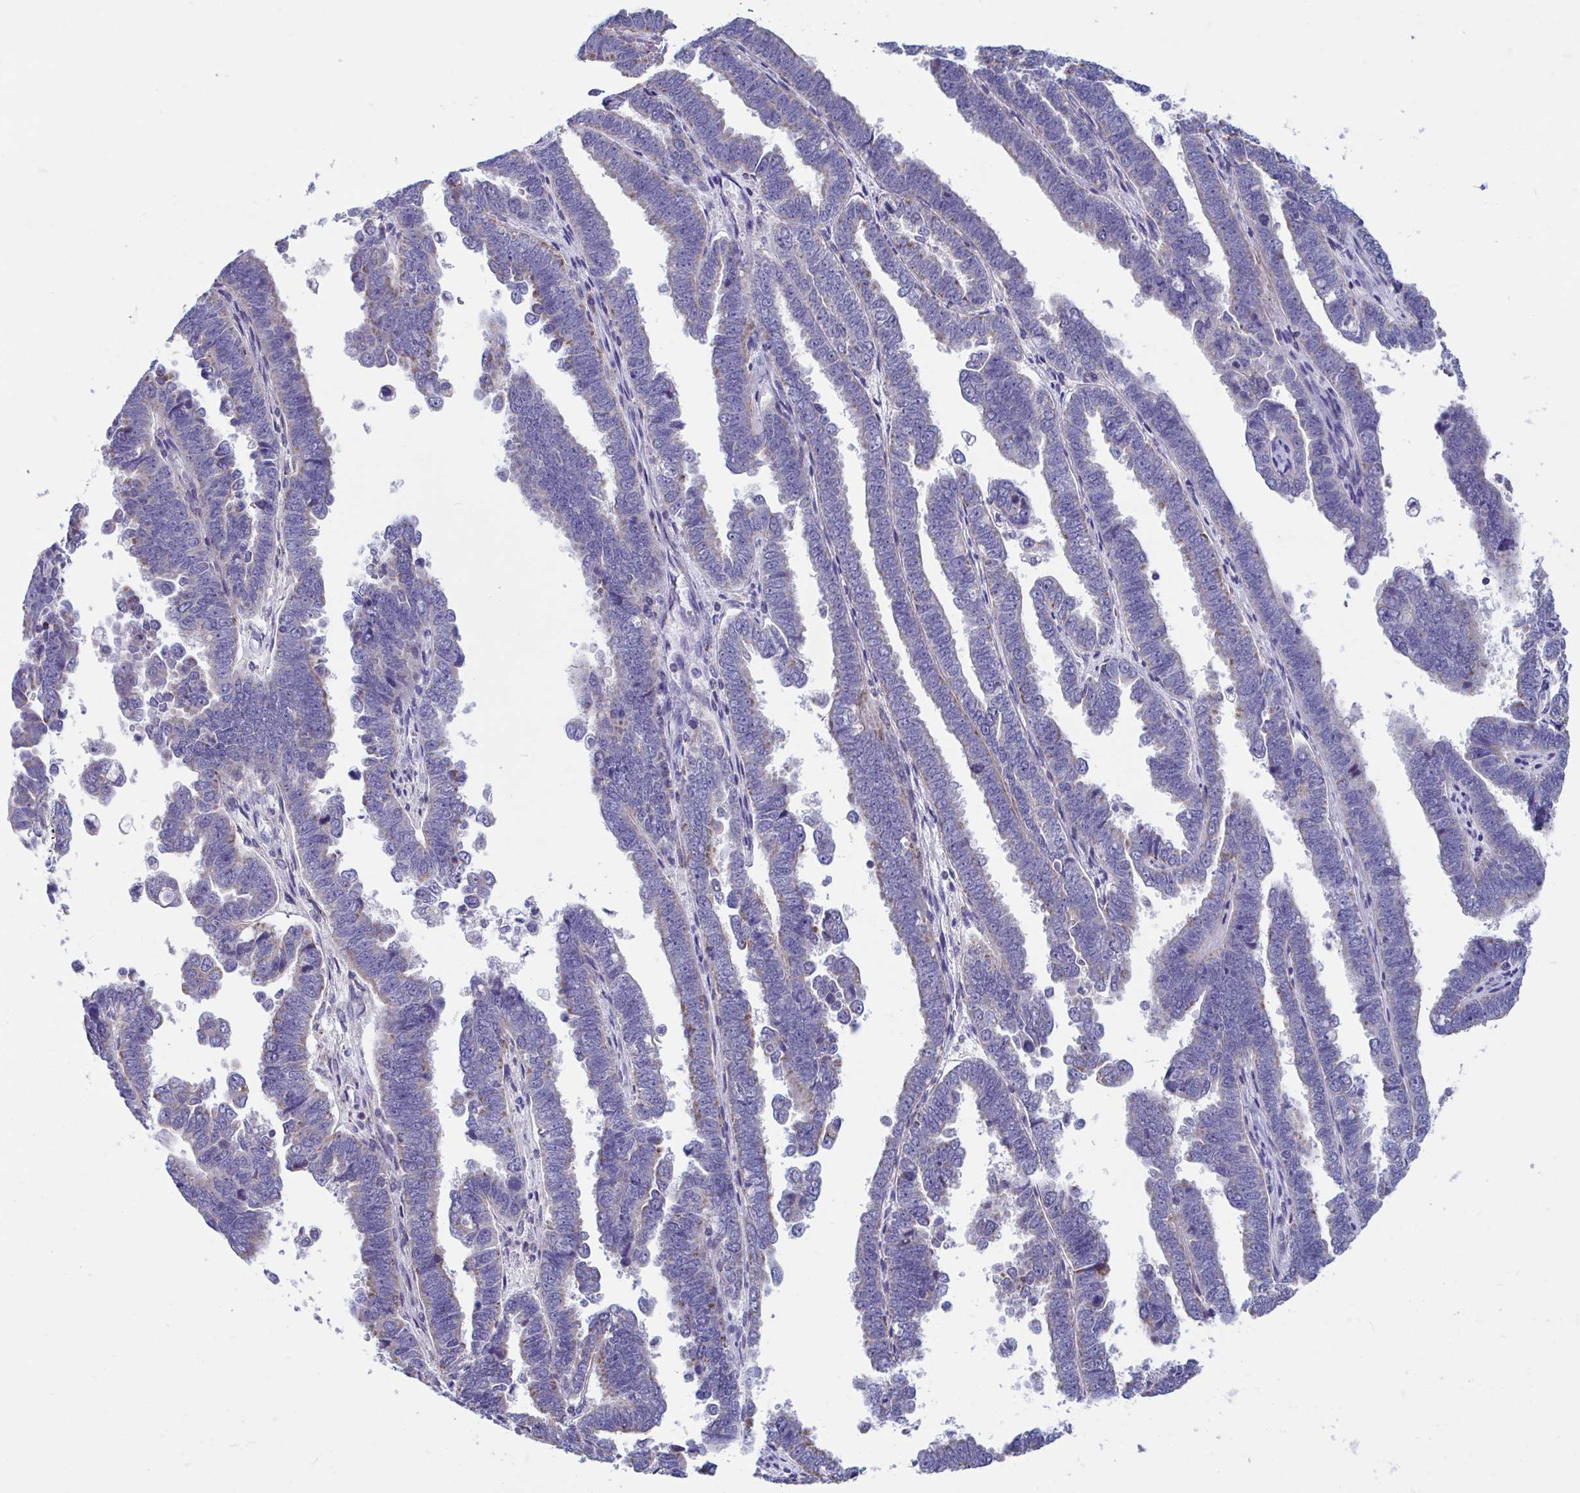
{"staining": {"intensity": "weak", "quantity": "<25%", "location": "cytoplasmic/membranous"}, "tissue": "endometrial cancer", "cell_type": "Tumor cells", "image_type": "cancer", "snomed": [{"axis": "morphology", "description": "Adenocarcinoma, NOS"}, {"axis": "topography", "description": "Endometrium"}], "caption": "Endometrial cancer (adenocarcinoma) stained for a protein using IHC exhibits no positivity tumor cells.", "gene": "OR13A1", "patient": {"sex": "female", "age": 75}}